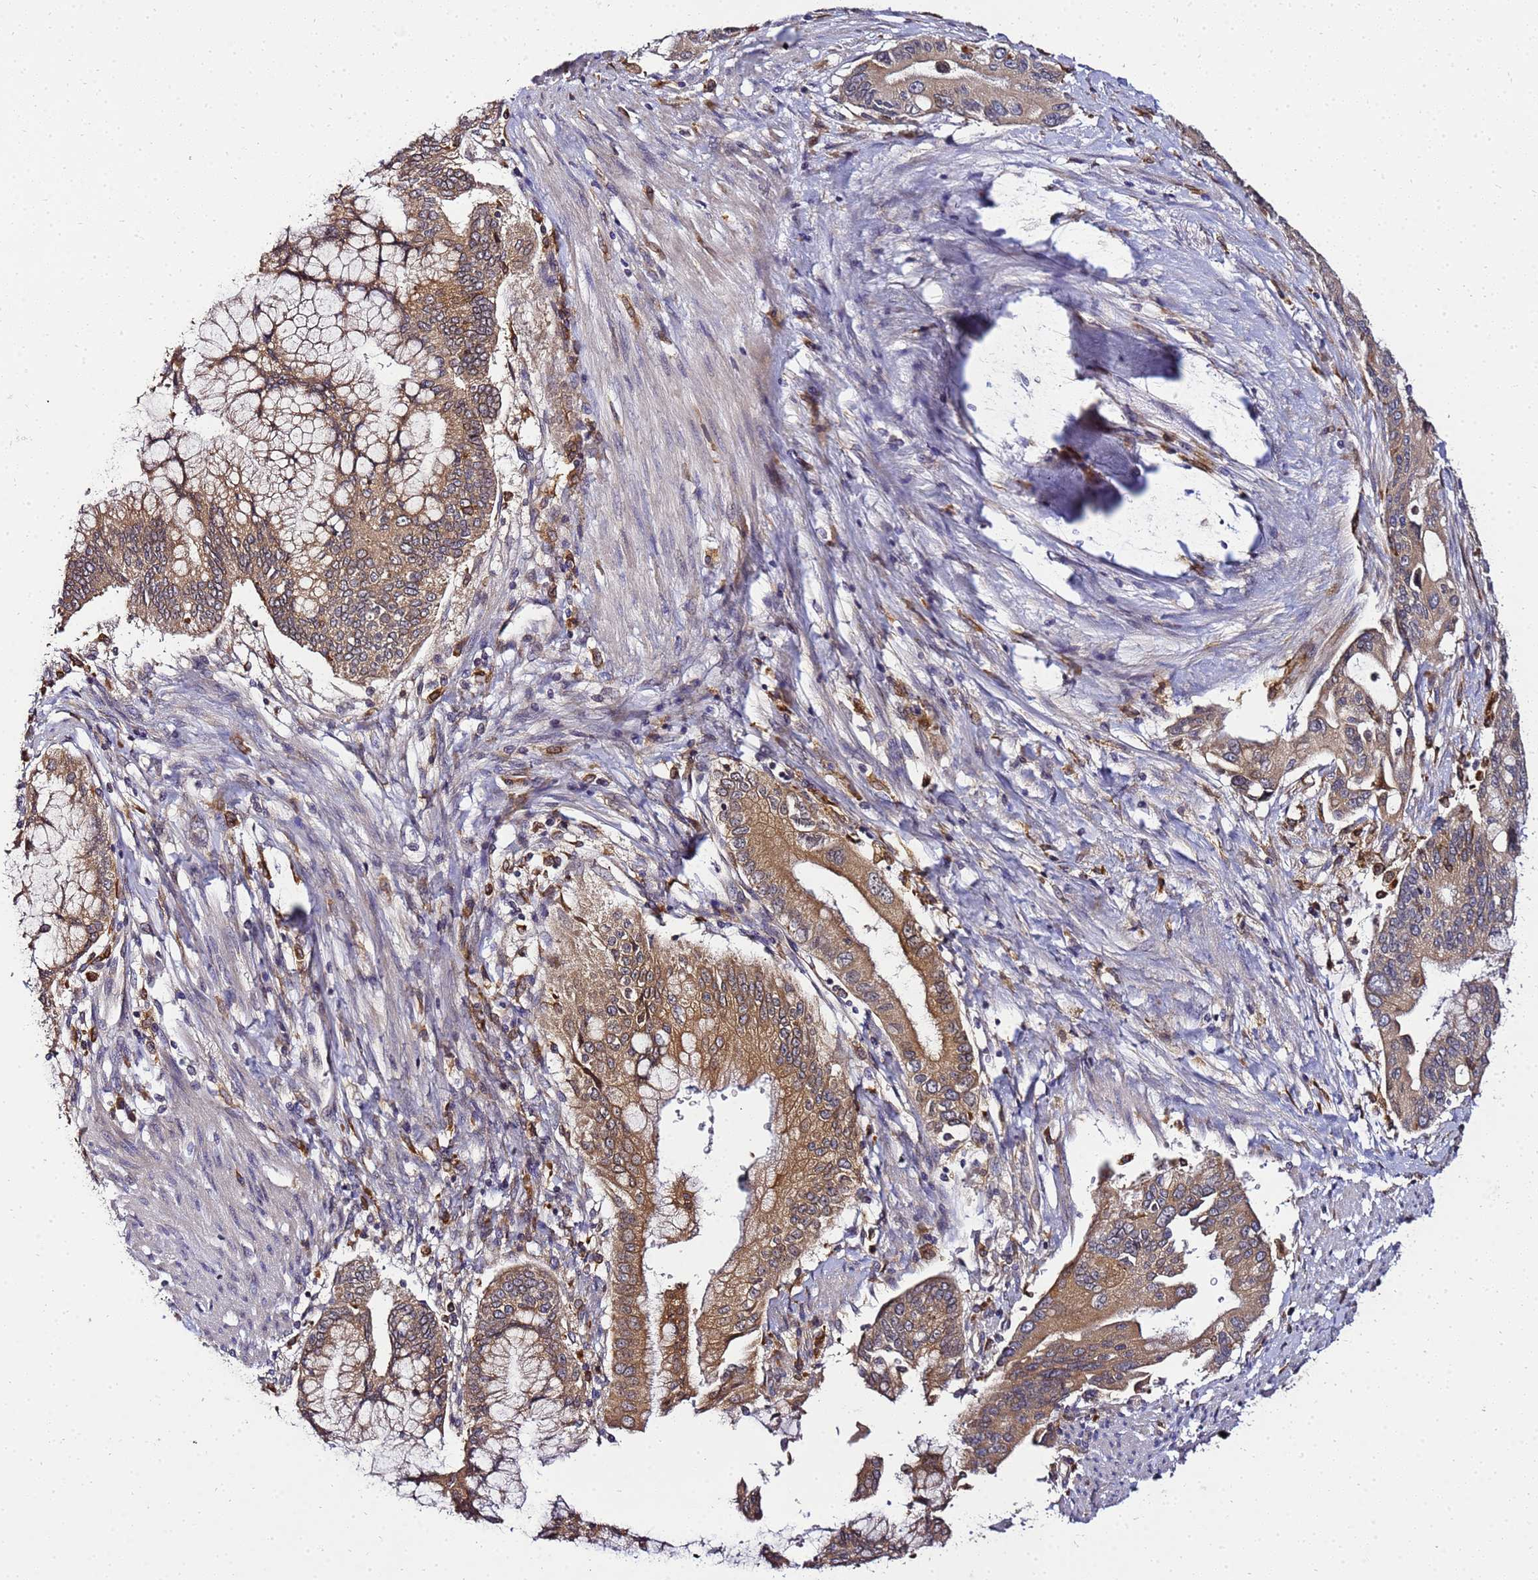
{"staining": {"intensity": "moderate", "quantity": ">75%", "location": "cytoplasmic/membranous"}, "tissue": "pancreatic cancer", "cell_type": "Tumor cells", "image_type": "cancer", "snomed": [{"axis": "morphology", "description": "Adenocarcinoma, NOS"}, {"axis": "topography", "description": "Pancreas"}], "caption": "A photomicrograph of pancreatic adenocarcinoma stained for a protein displays moderate cytoplasmic/membranous brown staining in tumor cells. The staining was performed using DAB, with brown indicating positive protein expression. Nuclei are stained blue with hematoxylin.", "gene": "ADPGK", "patient": {"sex": "male", "age": 46}}